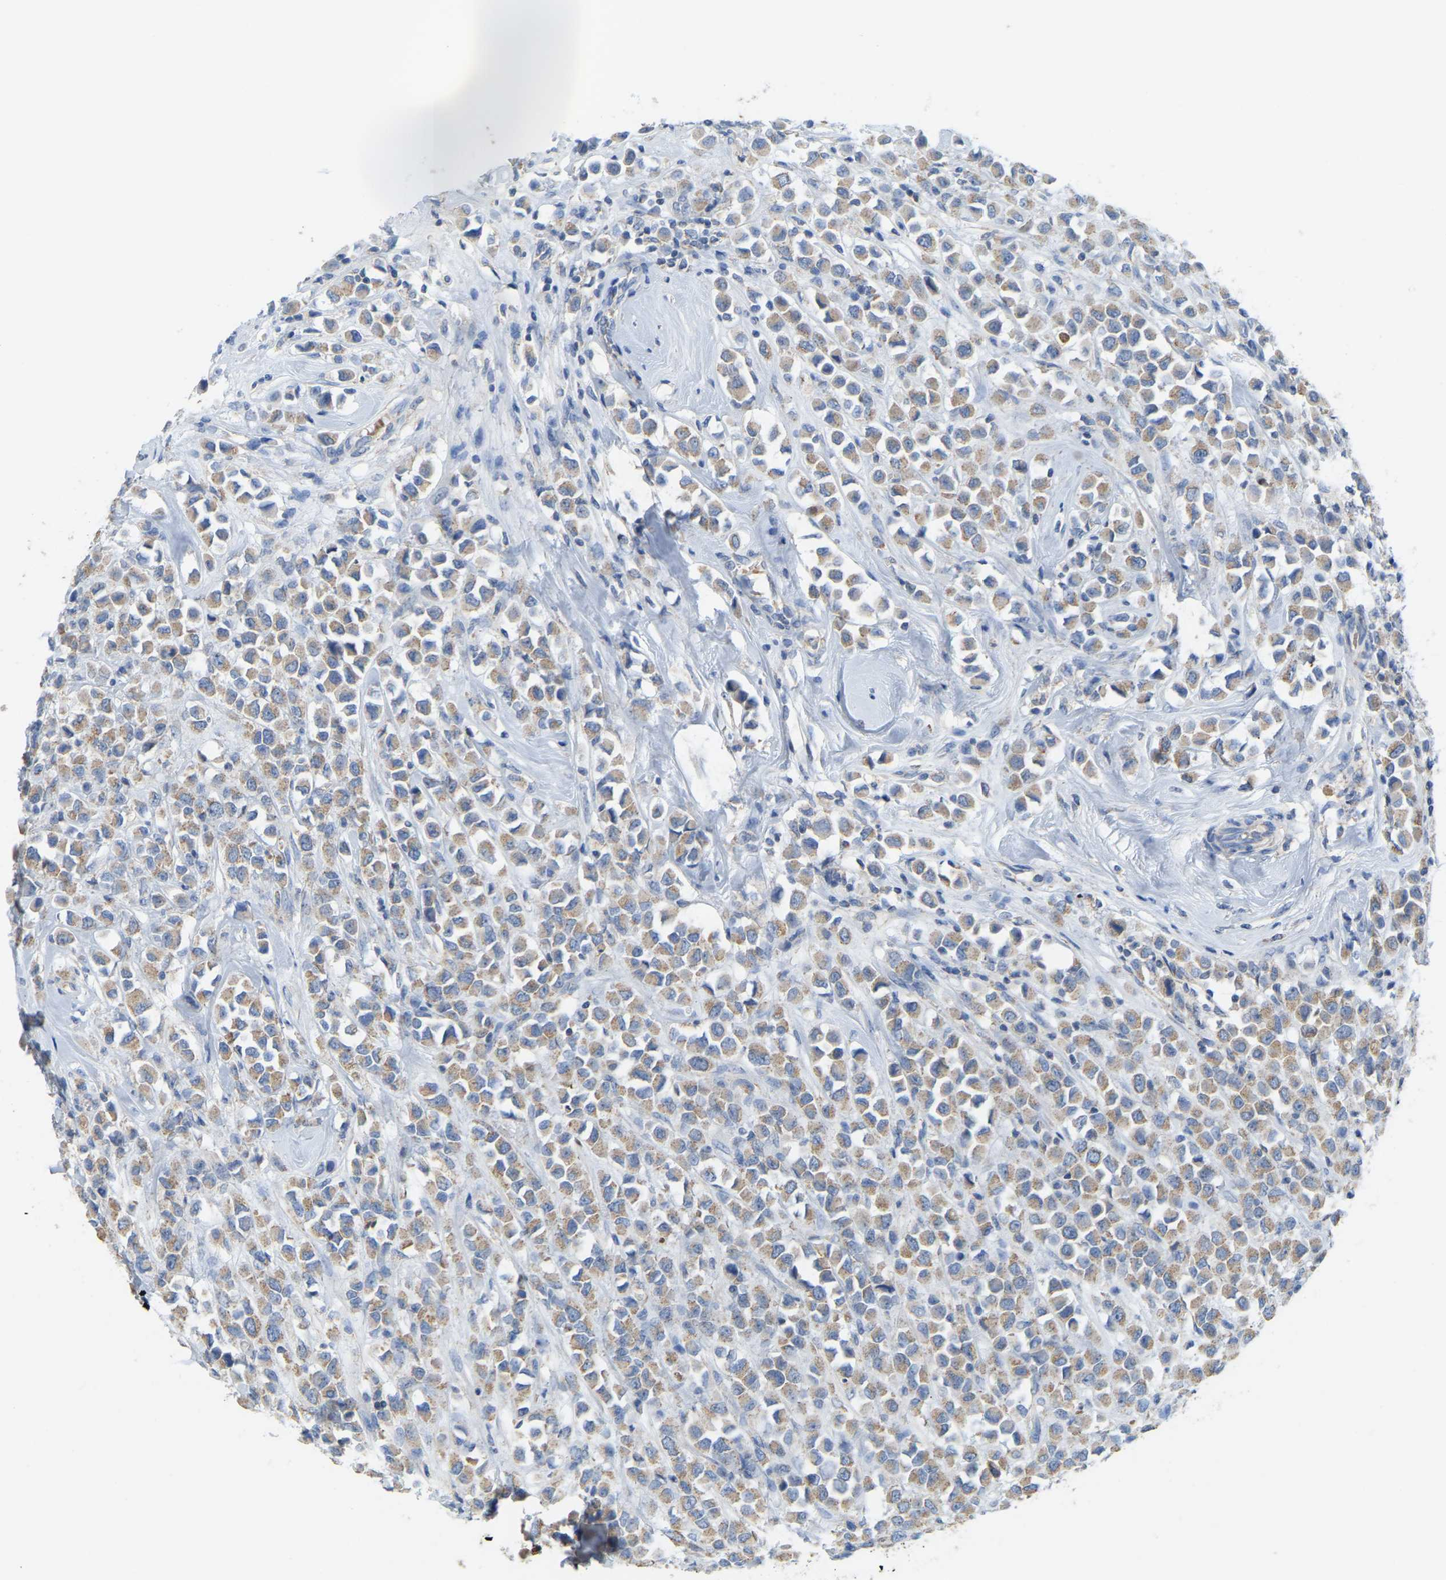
{"staining": {"intensity": "moderate", "quantity": ">75%", "location": "cytoplasmic/membranous"}, "tissue": "breast cancer", "cell_type": "Tumor cells", "image_type": "cancer", "snomed": [{"axis": "morphology", "description": "Duct carcinoma"}, {"axis": "topography", "description": "Breast"}], "caption": "Immunohistochemical staining of human invasive ductal carcinoma (breast) shows medium levels of moderate cytoplasmic/membranous expression in approximately >75% of tumor cells. (DAB IHC with brightfield microscopy, high magnification).", "gene": "SERPINB5", "patient": {"sex": "female", "age": 61}}